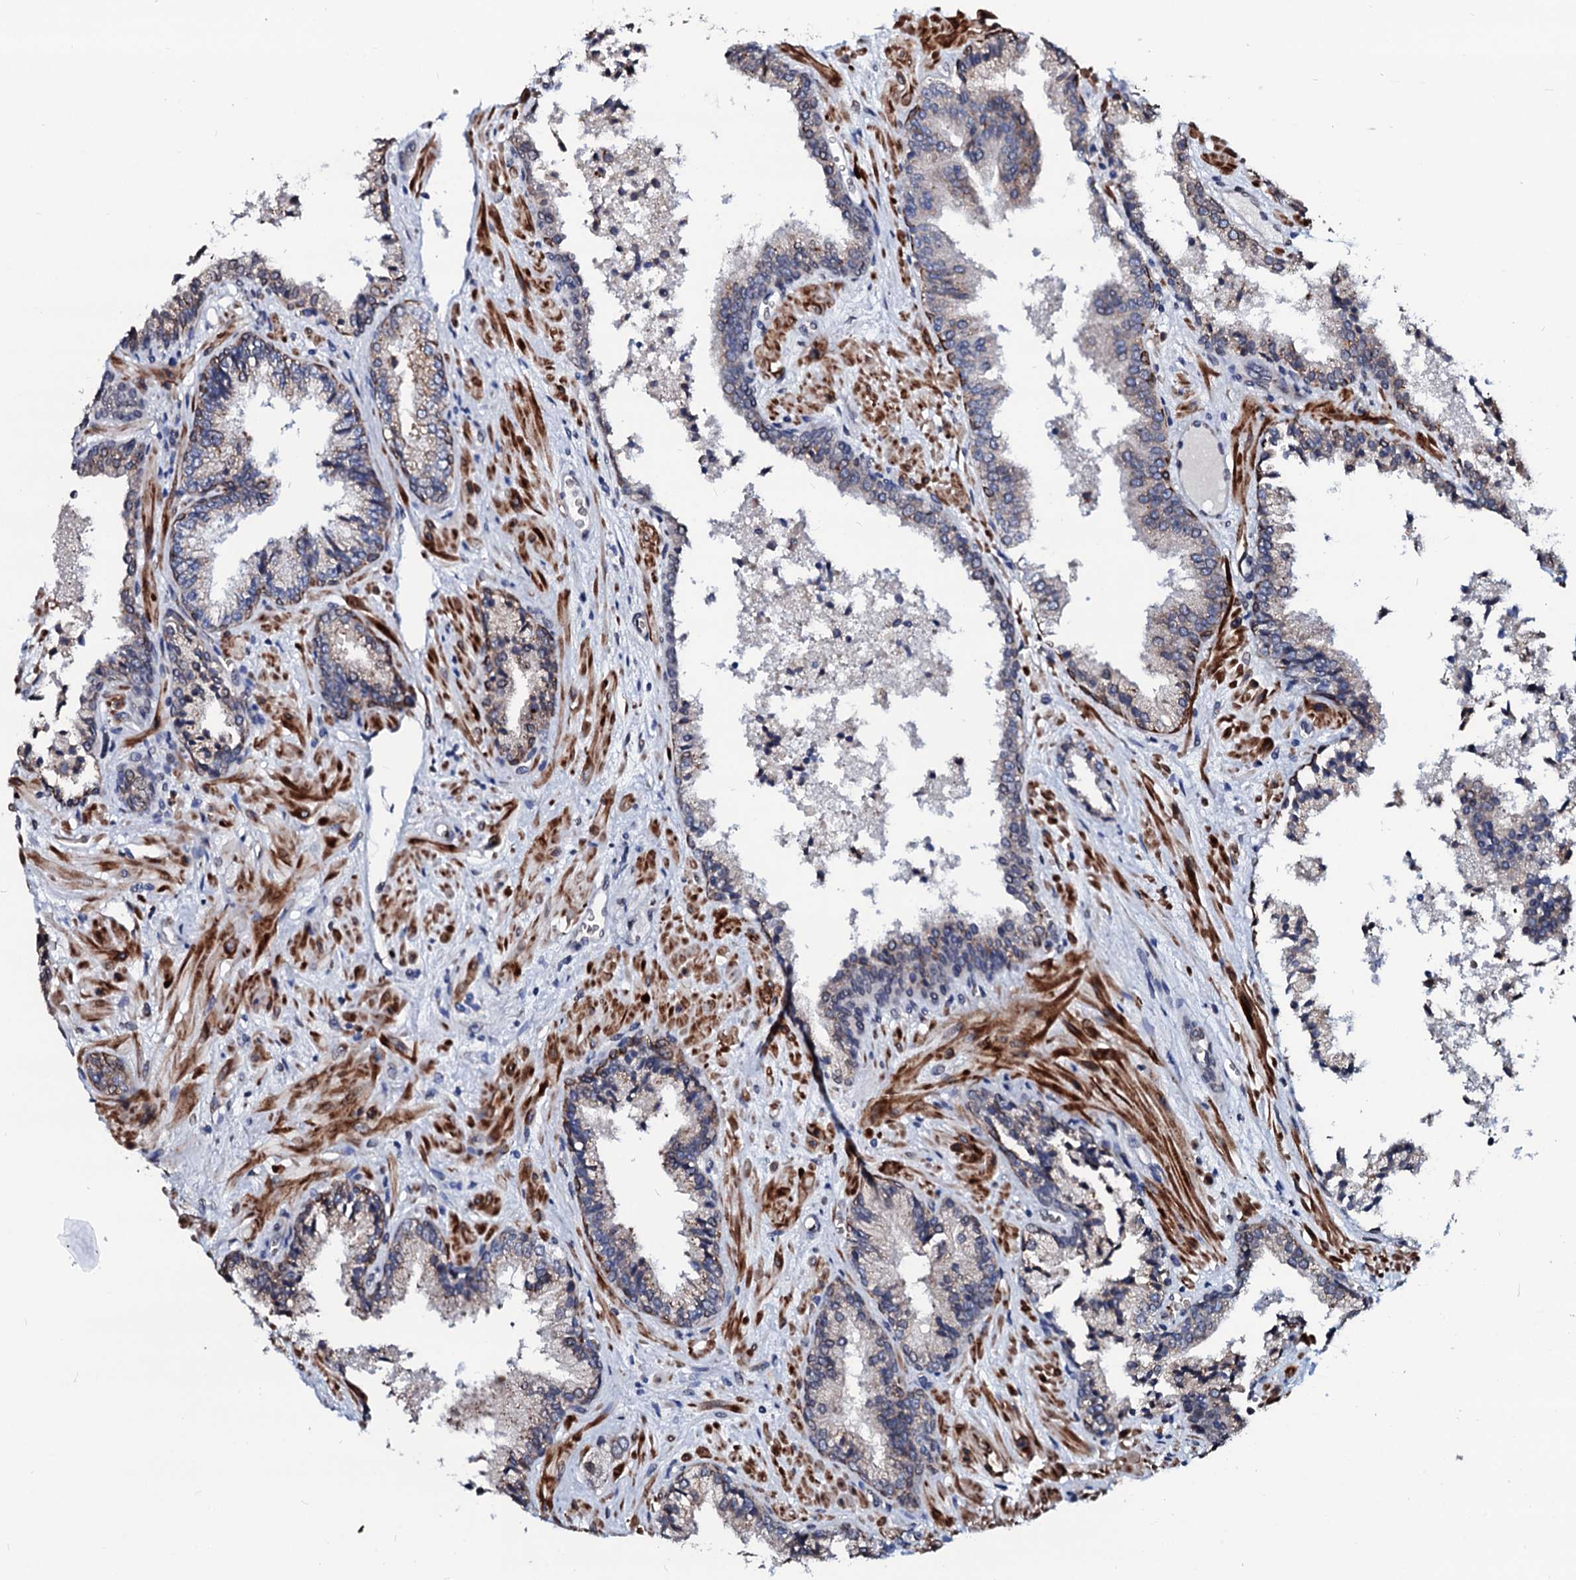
{"staining": {"intensity": "weak", "quantity": "<25%", "location": "cytoplasmic/membranous"}, "tissue": "prostate cancer", "cell_type": "Tumor cells", "image_type": "cancer", "snomed": [{"axis": "morphology", "description": "Adenocarcinoma, High grade"}, {"axis": "topography", "description": "Prostate"}], "caption": "This is an immunohistochemistry image of human adenocarcinoma (high-grade) (prostate). There is no staining in tumor cells.", "gene": "NRP2", "patient": {"sex": "male", "age": 71}}